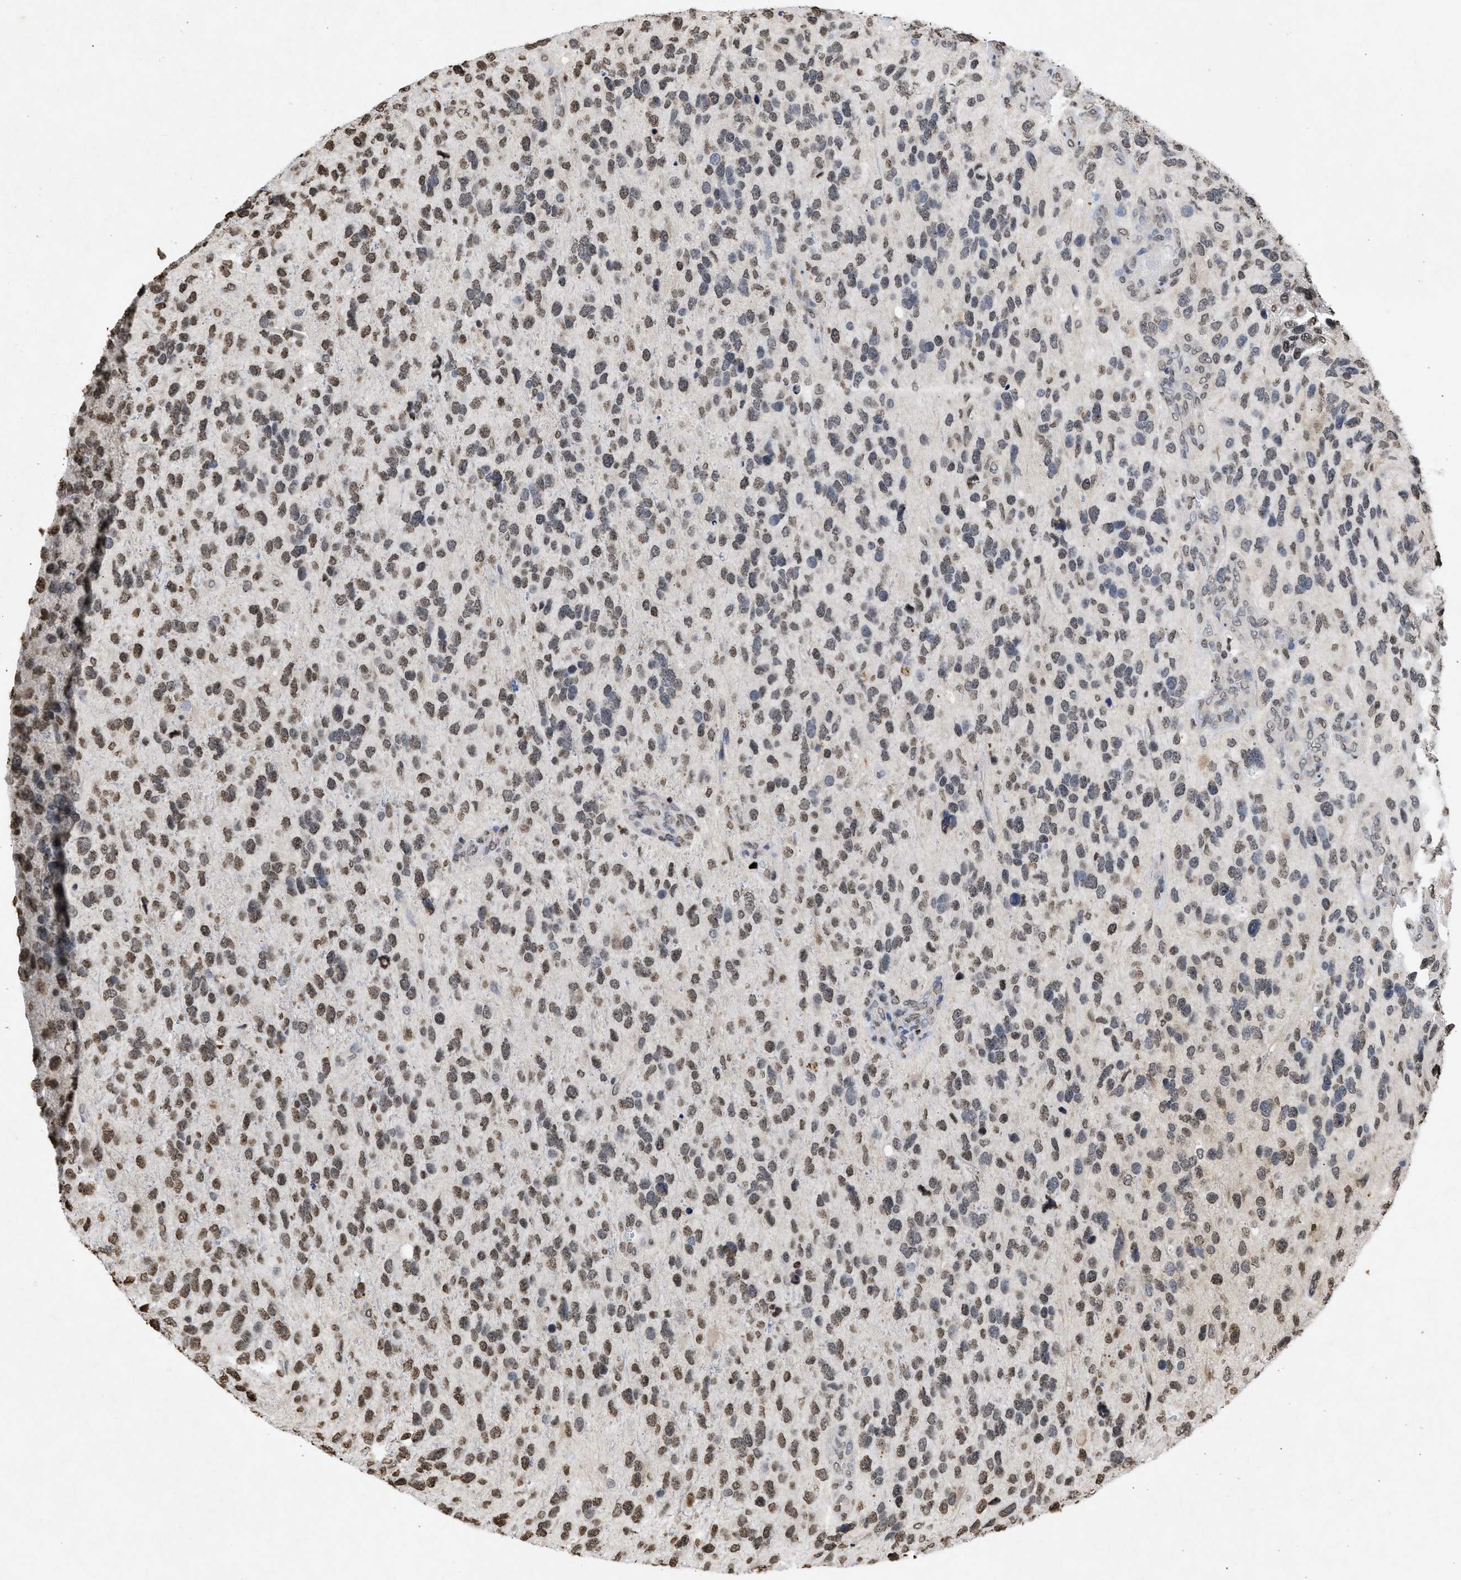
{"staining": {"intensity": "moderate", "quantity": "25%-75%", "location": "nuclear"}, "tissue": "glioma", "cell_type": "Tumor cells", "image_type": "cancer", "snomed": [{"axis": "morphology", "description": "Glioma, malignant, High grade"}, {"axis": "topography", "description": "Brain"}], "caption": "Brown immunohistochemical staining in glioma demonstrates moderate nuclear staining in about 25%-75% of tumor cells.", "gene": "NUP35", "patient": {"sex": "female", "age": 58}}